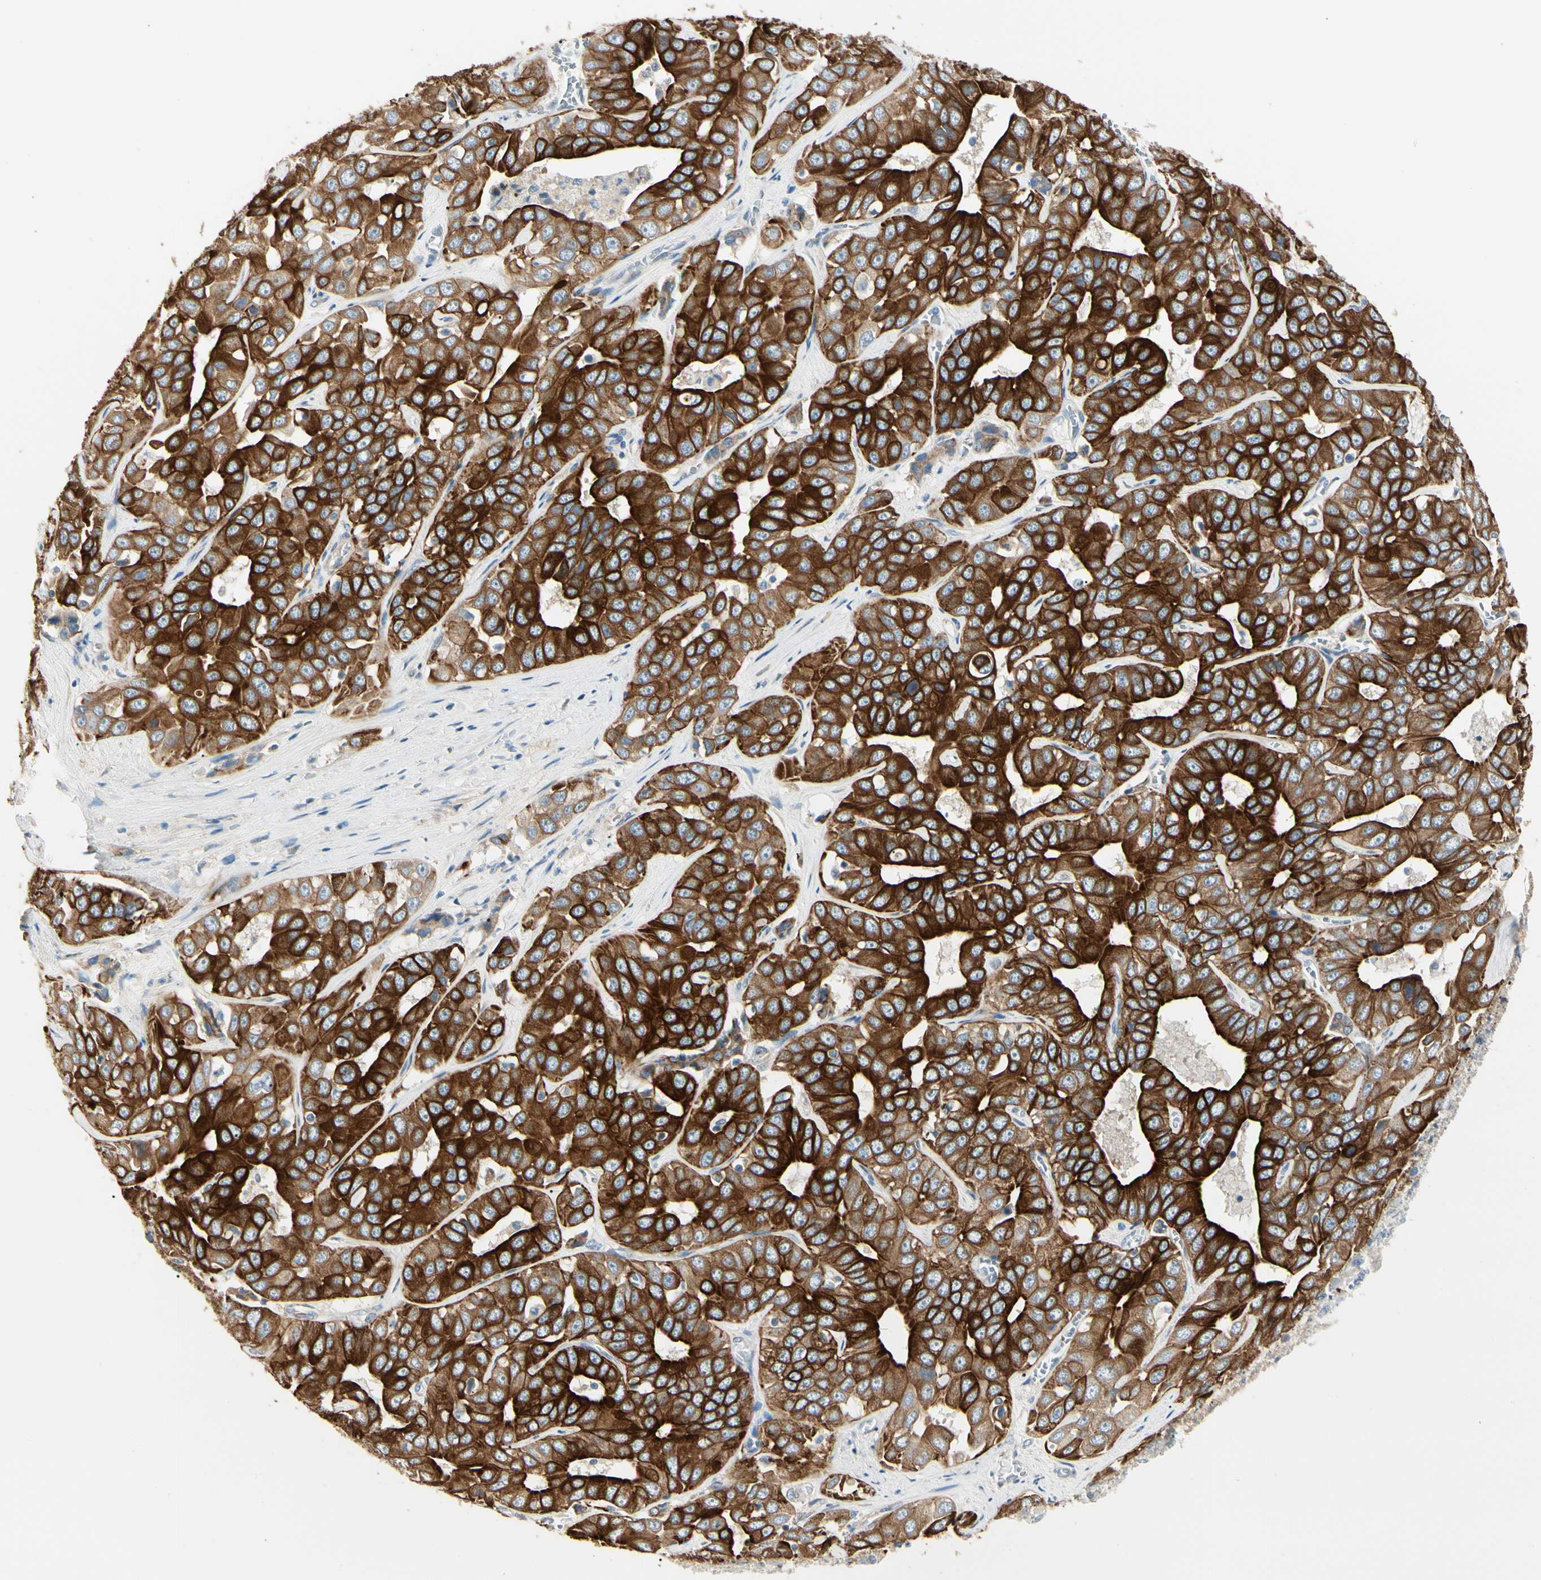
{"staining": {"intensity": "strong", "quantity": ">75%", "location": "cytoplasmic/membranous"}, "tissue": "liver cancer", "cell_type": "Tumor cells", "image_type": "cancer", "snomed": [{"axis": "morphology", "description": "Cholangiocarcinoma"}, {"axis": "topography", "description": "Liver"}], "caption": "A high-resolution photomicrograph shows immunohistochemistry (IHC) staining of liver cancer, which exhibits strong cytoplasmic/membranous expression in about >75% of tumor cells. (Stains: DAB in brown, nuclei in blue, Microscopy: brightfield microscopy at high magnification).", "gene": "DUSP12", "patient": {"sex": "female", "age": 52}}